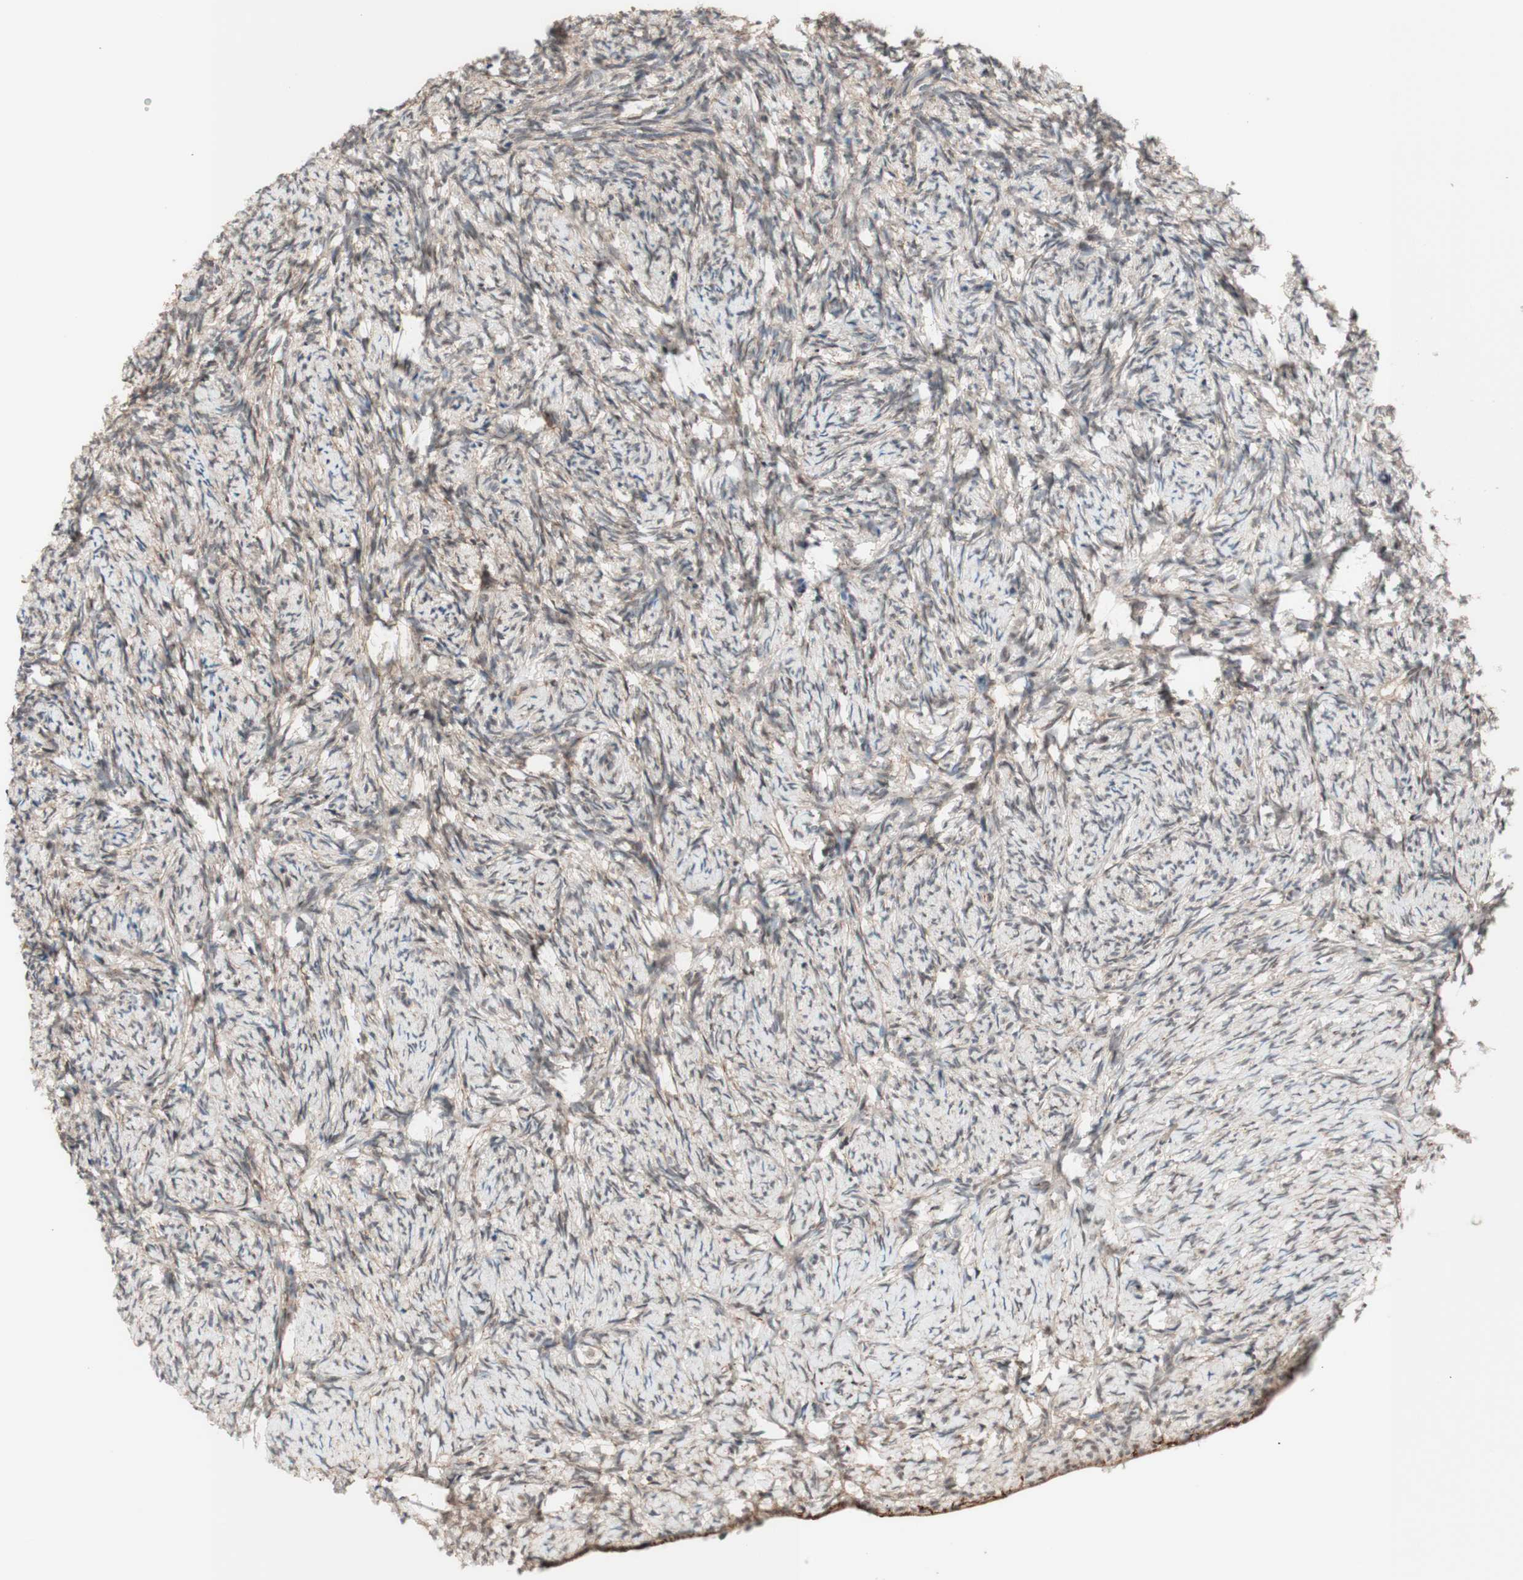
{"staining": {"intensity": "moderate", "quantity": ">75%", "location": "cytoplasmic/membranous"}, "tissue": "ovary", "cell_type": "Follicle cells", "image_type": "normal", "snomed": [{"axis": "morphology", "description": "Normal tissue, NOS"}, {"axis": "topography", "description": "Ovary"}], "caption": "The immunohistochemical stain highlights moderate cytoplasmic/membranous staining in follicle cells of unremarkable ovary. (Stains: DAB in brown, nuclei in blue, Microscopy: brightfield microscopy at high magnification).", "gene": "CD55", "patient": {"sex": "female", "age": 60}}